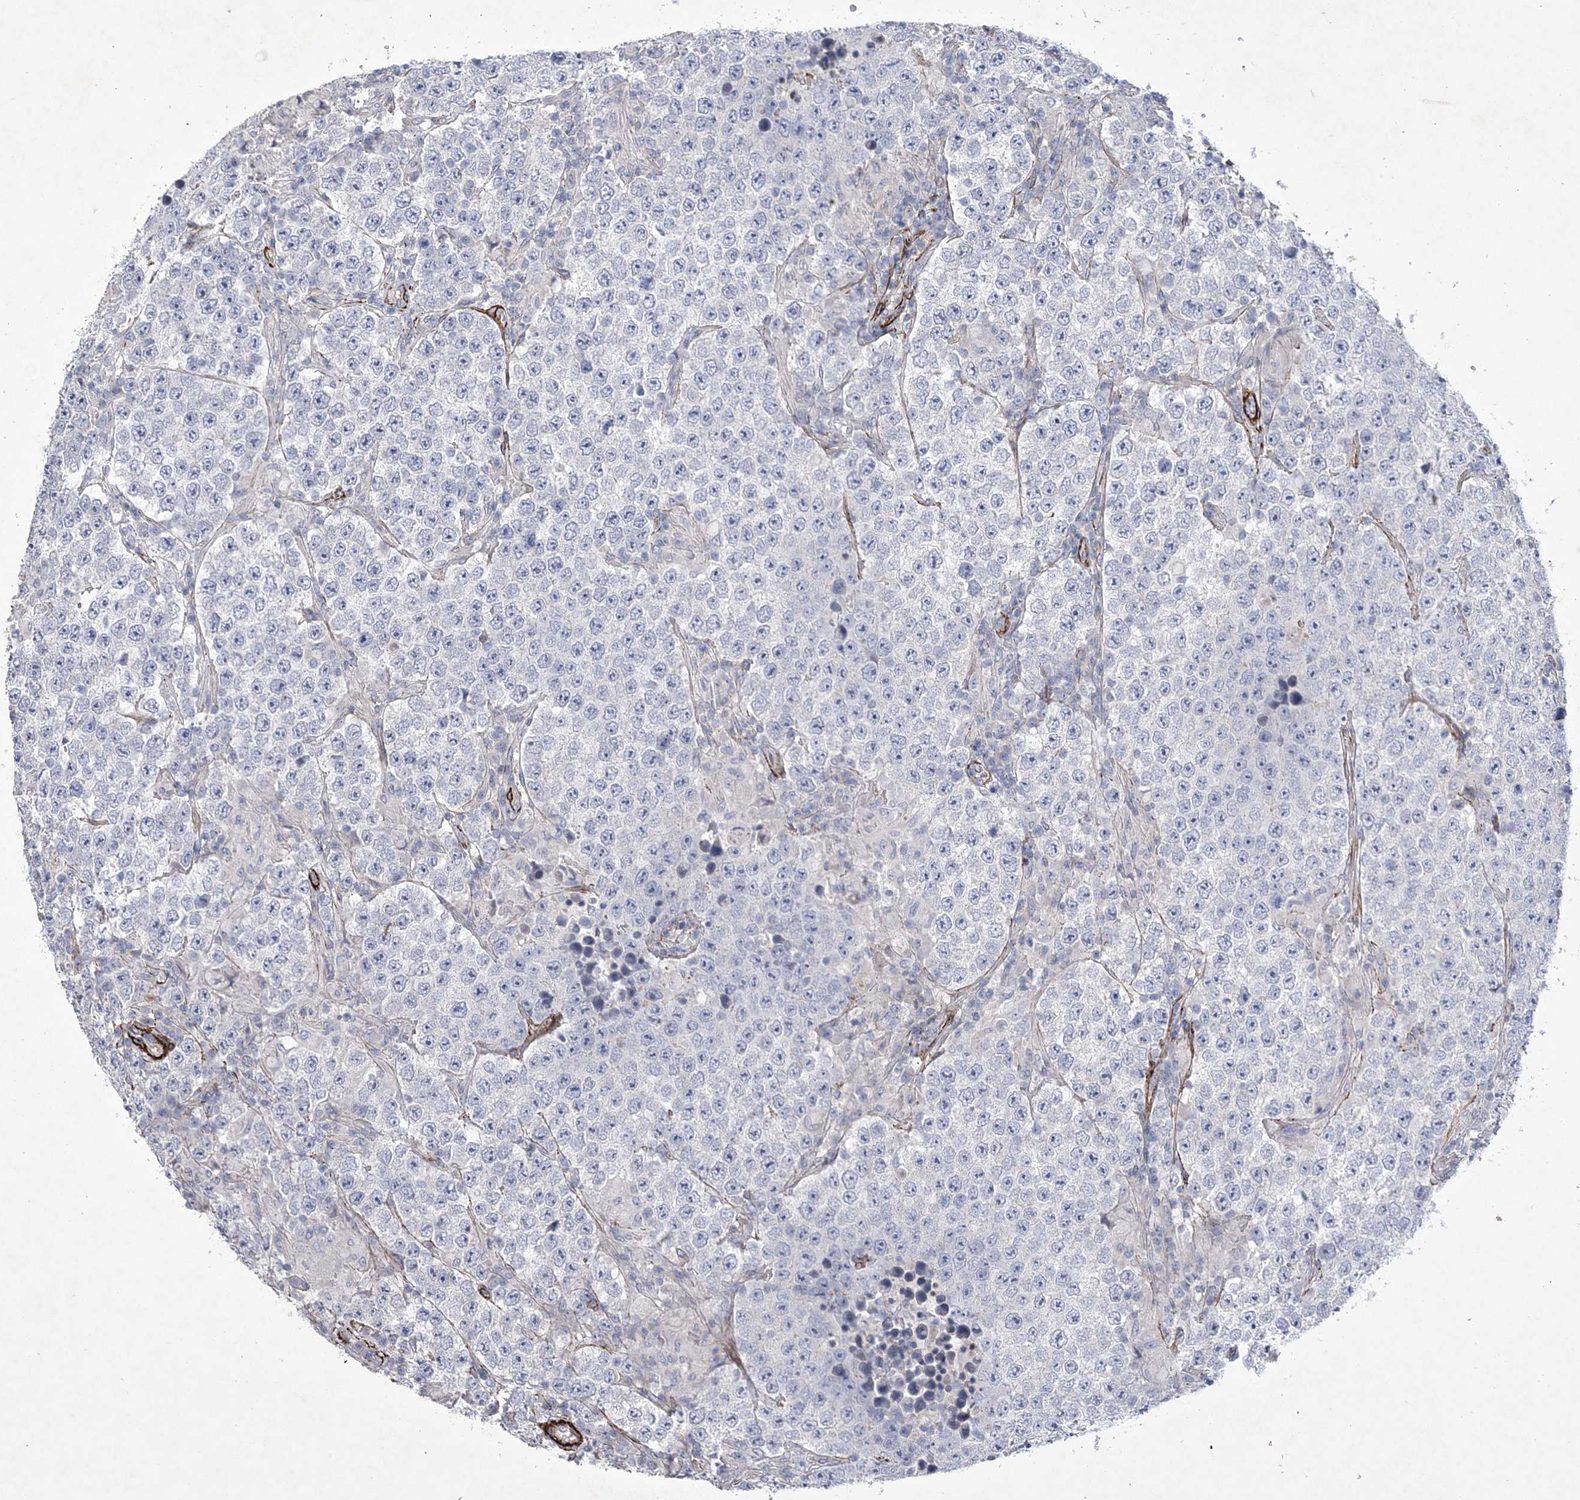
{"staining": {"intensity": "negative", "quantity": "none", "location": "none"}, "tissue": "testis cancer", "cell_type": "Tumor cells", "image_type": "cancer", "snomed": [{"axis": "morphology", "description": "Normal tissue, NOS"}, {"axis": "morphology", "description": "Urothelial carcinoma, High grade"}, {"axis": "morphology", "description": "Seminoma, NOS"}, {"axis": "morphology", "description": "Carcinoma, Embryonal, NOS"}, {"axis": "topography", "description": "Urinary bladder"}, {"axis": "topography", "description": "Testis"}], "caption": "The histopathology image demonstrates no significant staining in tumor cells of seminoma (testis).", "gene": "ARSJ", "patient": {"sex": "male", "age": 41}}